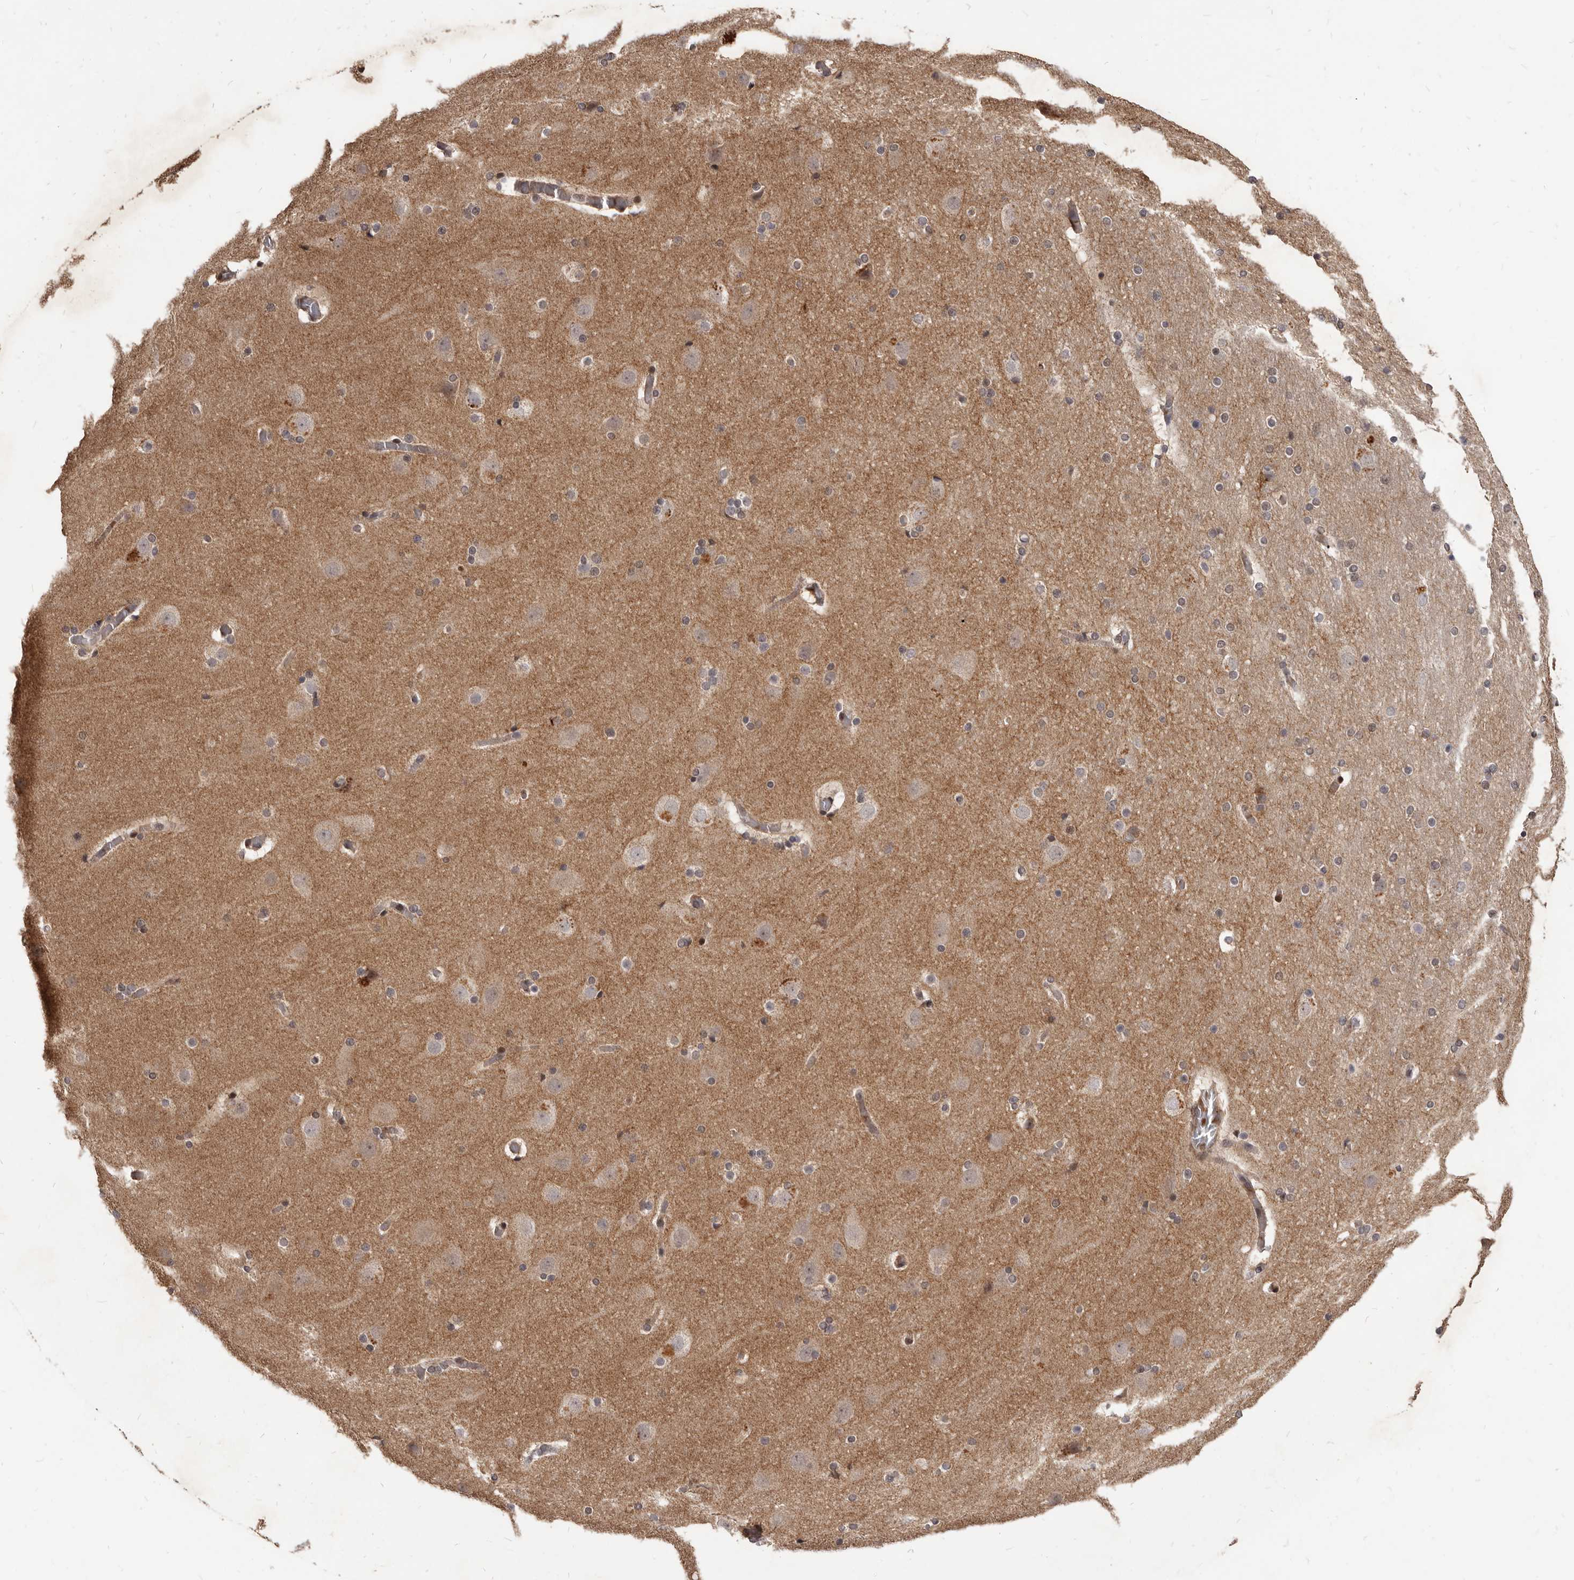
{"staining": {"intensity": "moderate", "quantity": "25%-75%", "location": "cytoplasmic/membranous"}, "tissue": "cerebral cortex", "cell_type": "Endothelial cells", "image_type": "normal", "snomed": [{"axis": "morphology", "description": "Normal tissue, NOS"}, {"axis": "topography", "description": "Cerebral cortex"}], "caption": "IHC of unremarkable human cerebral cortex reveals medium levels of moderate cytoplasmic/membranous expression in about 25%-75% of endothelial cells. Using DAB (brown) and hematoxylin (blue) stains, captured at high magnification using brightfield microscopy.", "gene": "GABPB2", "patient": {"sex": "male", "age": 57}}